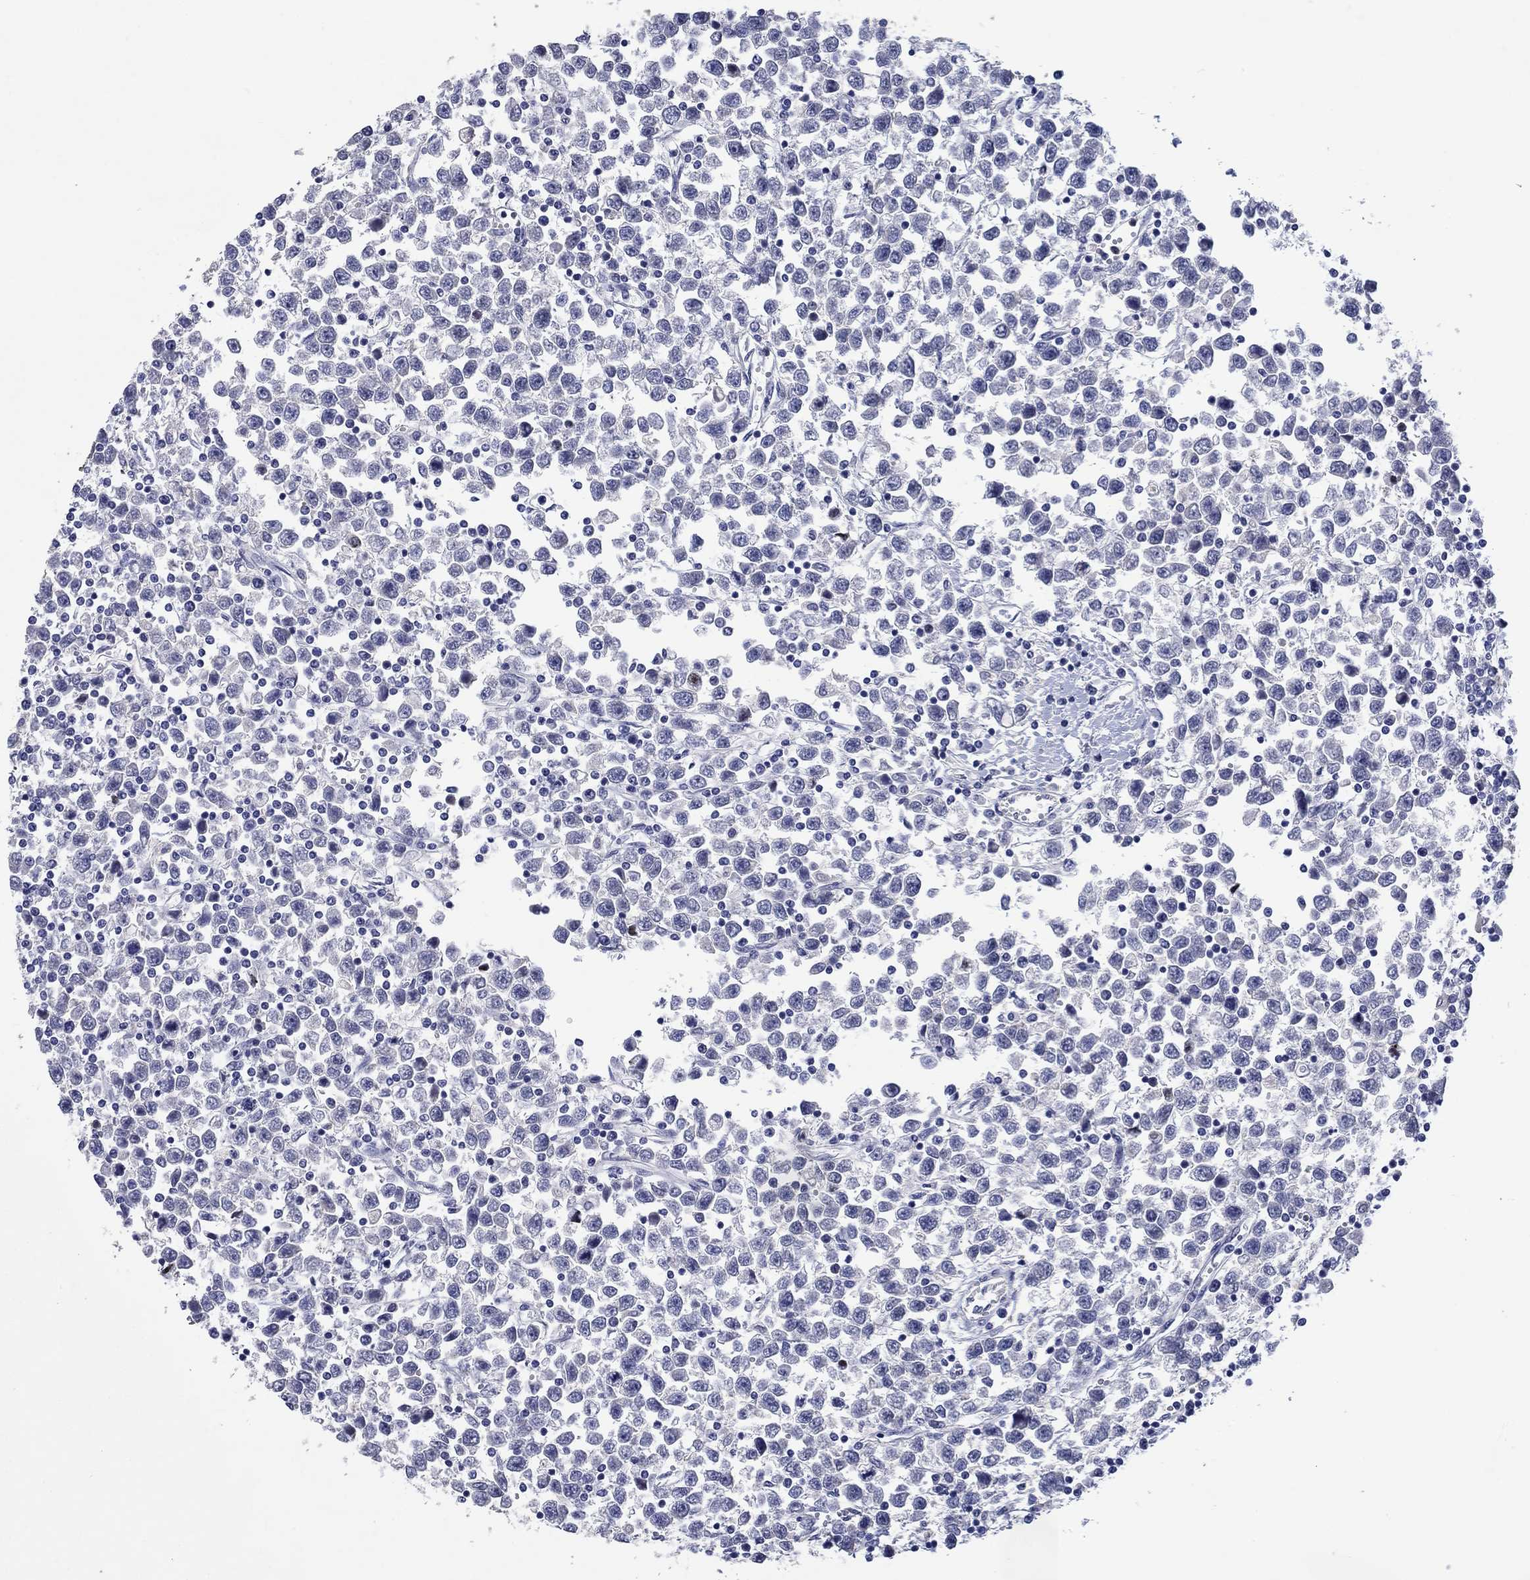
{"staining": {"intensity": "negative", "quantity": "none", "location": "none"}, "tissue": "testis cancer", "cell_type": "Tumor cells", "image_type": "cancer", "snomed": [{"axis": "morphology", "description": "Seminoma, NOS"}, {"axis": "topography", "description": "Testis"}], "caption": "DAB immunohistochemical staining of human testis seminoma shows no significant staining in tumor cells. The staining is performed using DAB brown chromogen with nuclei counter-stained in using hematoxylin.", "gene": "HDC", "patient": {"sex": "male", "age": 34}}